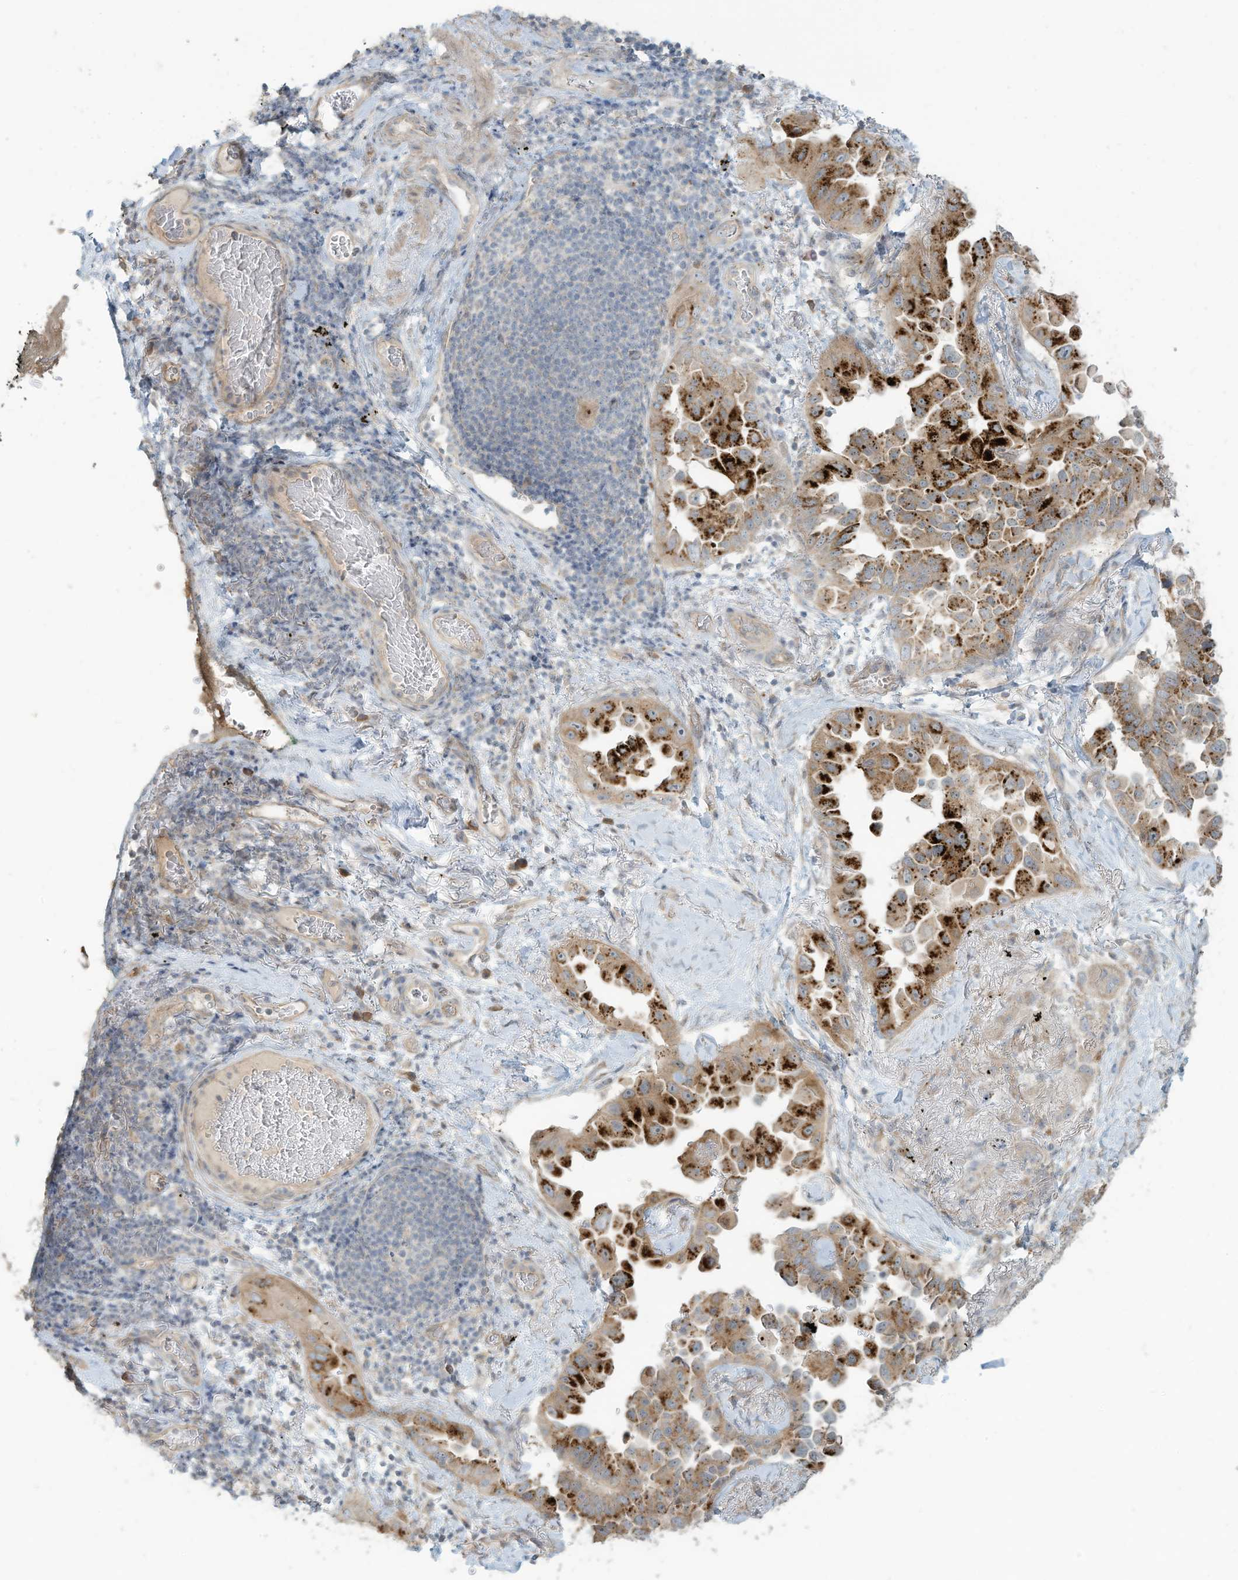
{"staining": {"intensity": "moderate", "quantity": ">75%", "location": "cytoplasmic/membranous"}, "tissue": "lung cancer", "cell_type": "Tumor cells", "image_type": "cancer", "snomed": [{"axis": "morphology", "description": "Adenocarcinoma, NOS"}, {"axis": "topography", "description": "Lung"}], "caption": "Adenocarcinoma (lung) tissue shows moderate cytoplasmic/membranous positivity in approximately >75% of tumor cells, visualized by immunohistochemistry.", "gene": "MAGIX", "patient": {"sex": "female", "age": 67}}